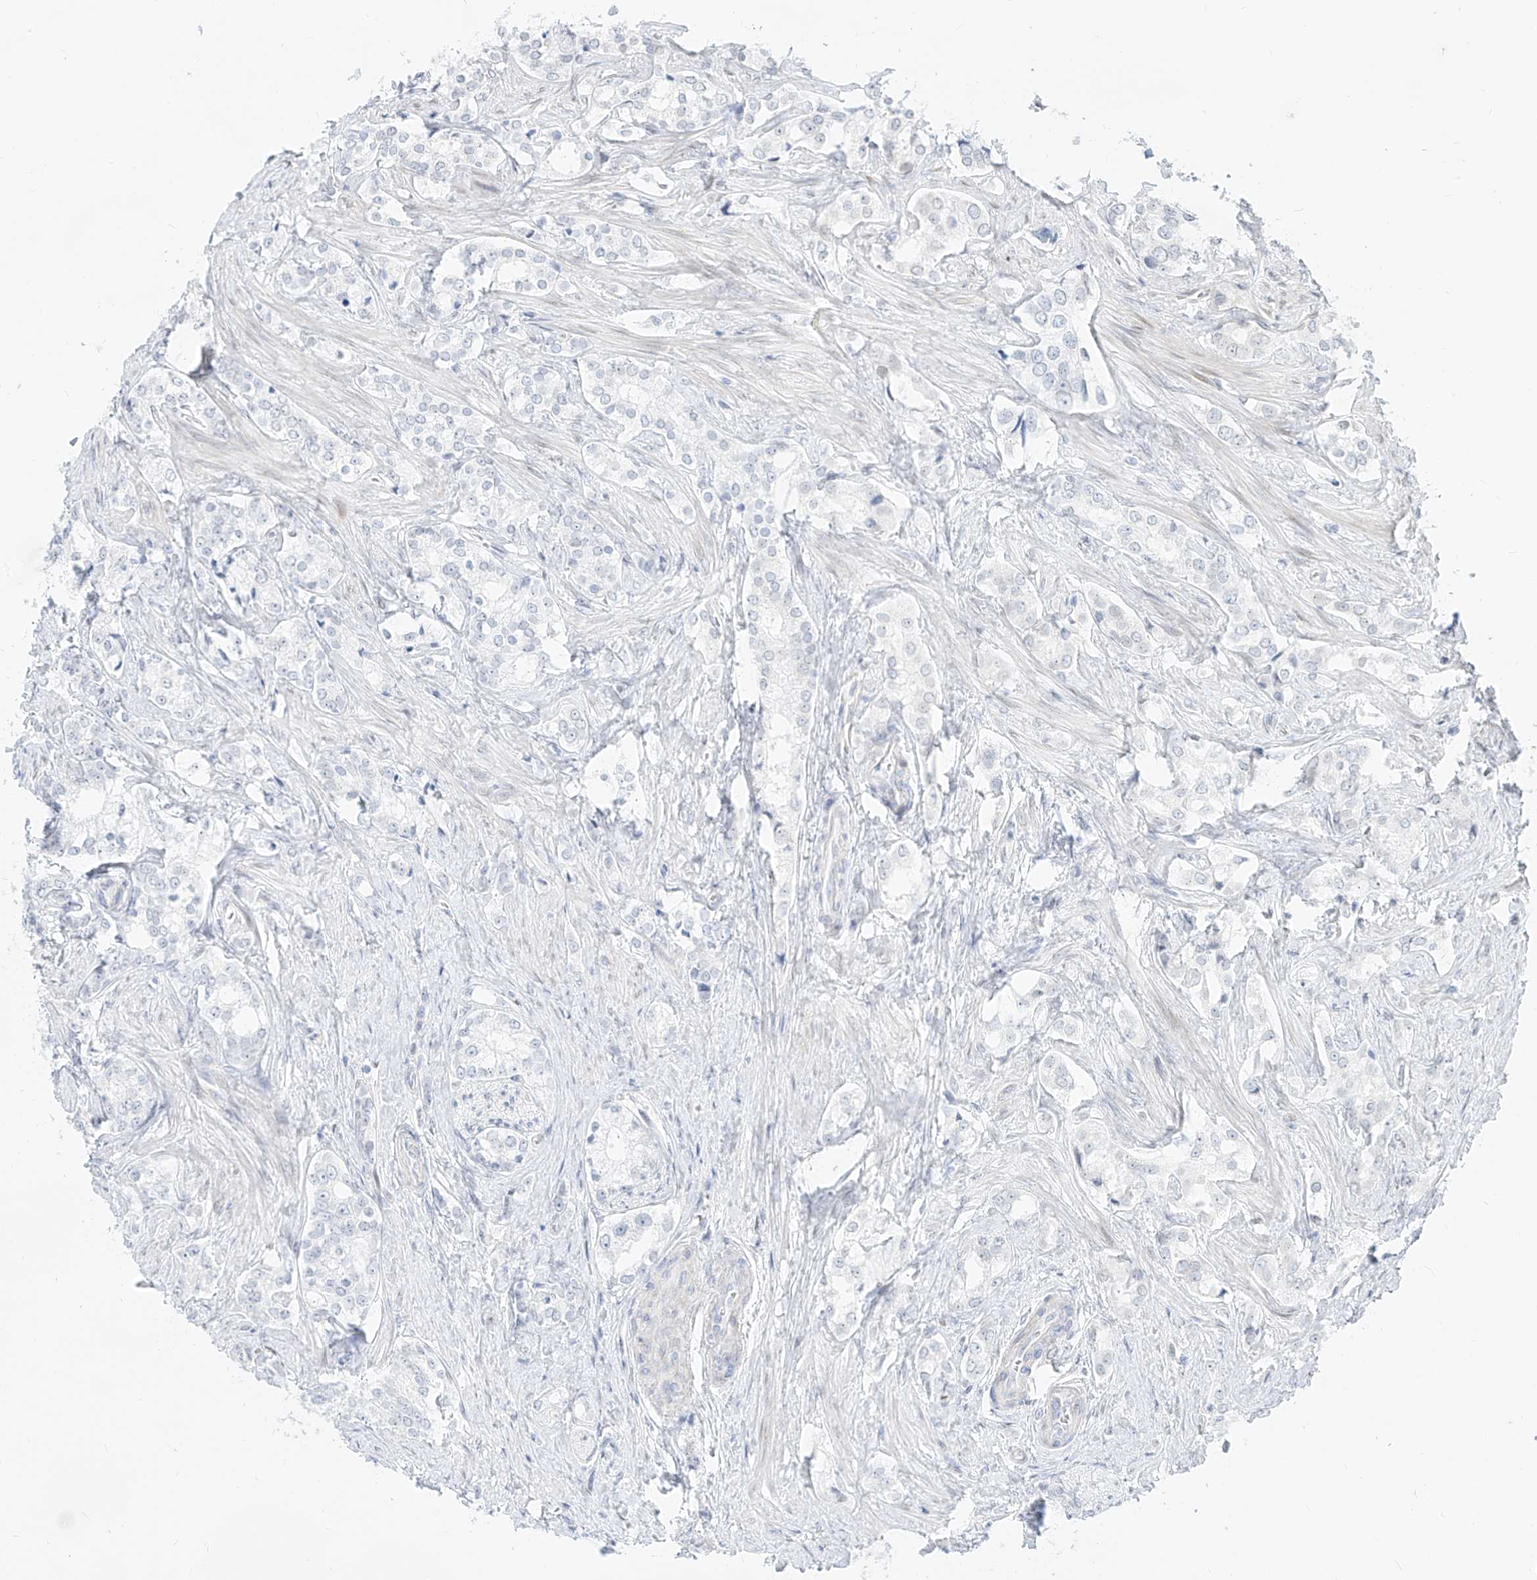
{"staining": {"intensity": "negative", "quantity": "none", "location": "none"}, "tissue": "prostate cancer", "cell_type": "Tumor cells", "image_type": "cancer", "snomed": [{"axis": "morphology", "description": "Adenocarcinoma, High grade"}, {"axis": "topography", "description": "Prostate"}], "caption": "The photomicrograph reveals no staining of tumor cells in adenocarcinoma (high-grade) (prostate).", "gene": "NHSL1", "patient": {"sex": "male", "age": 66}}